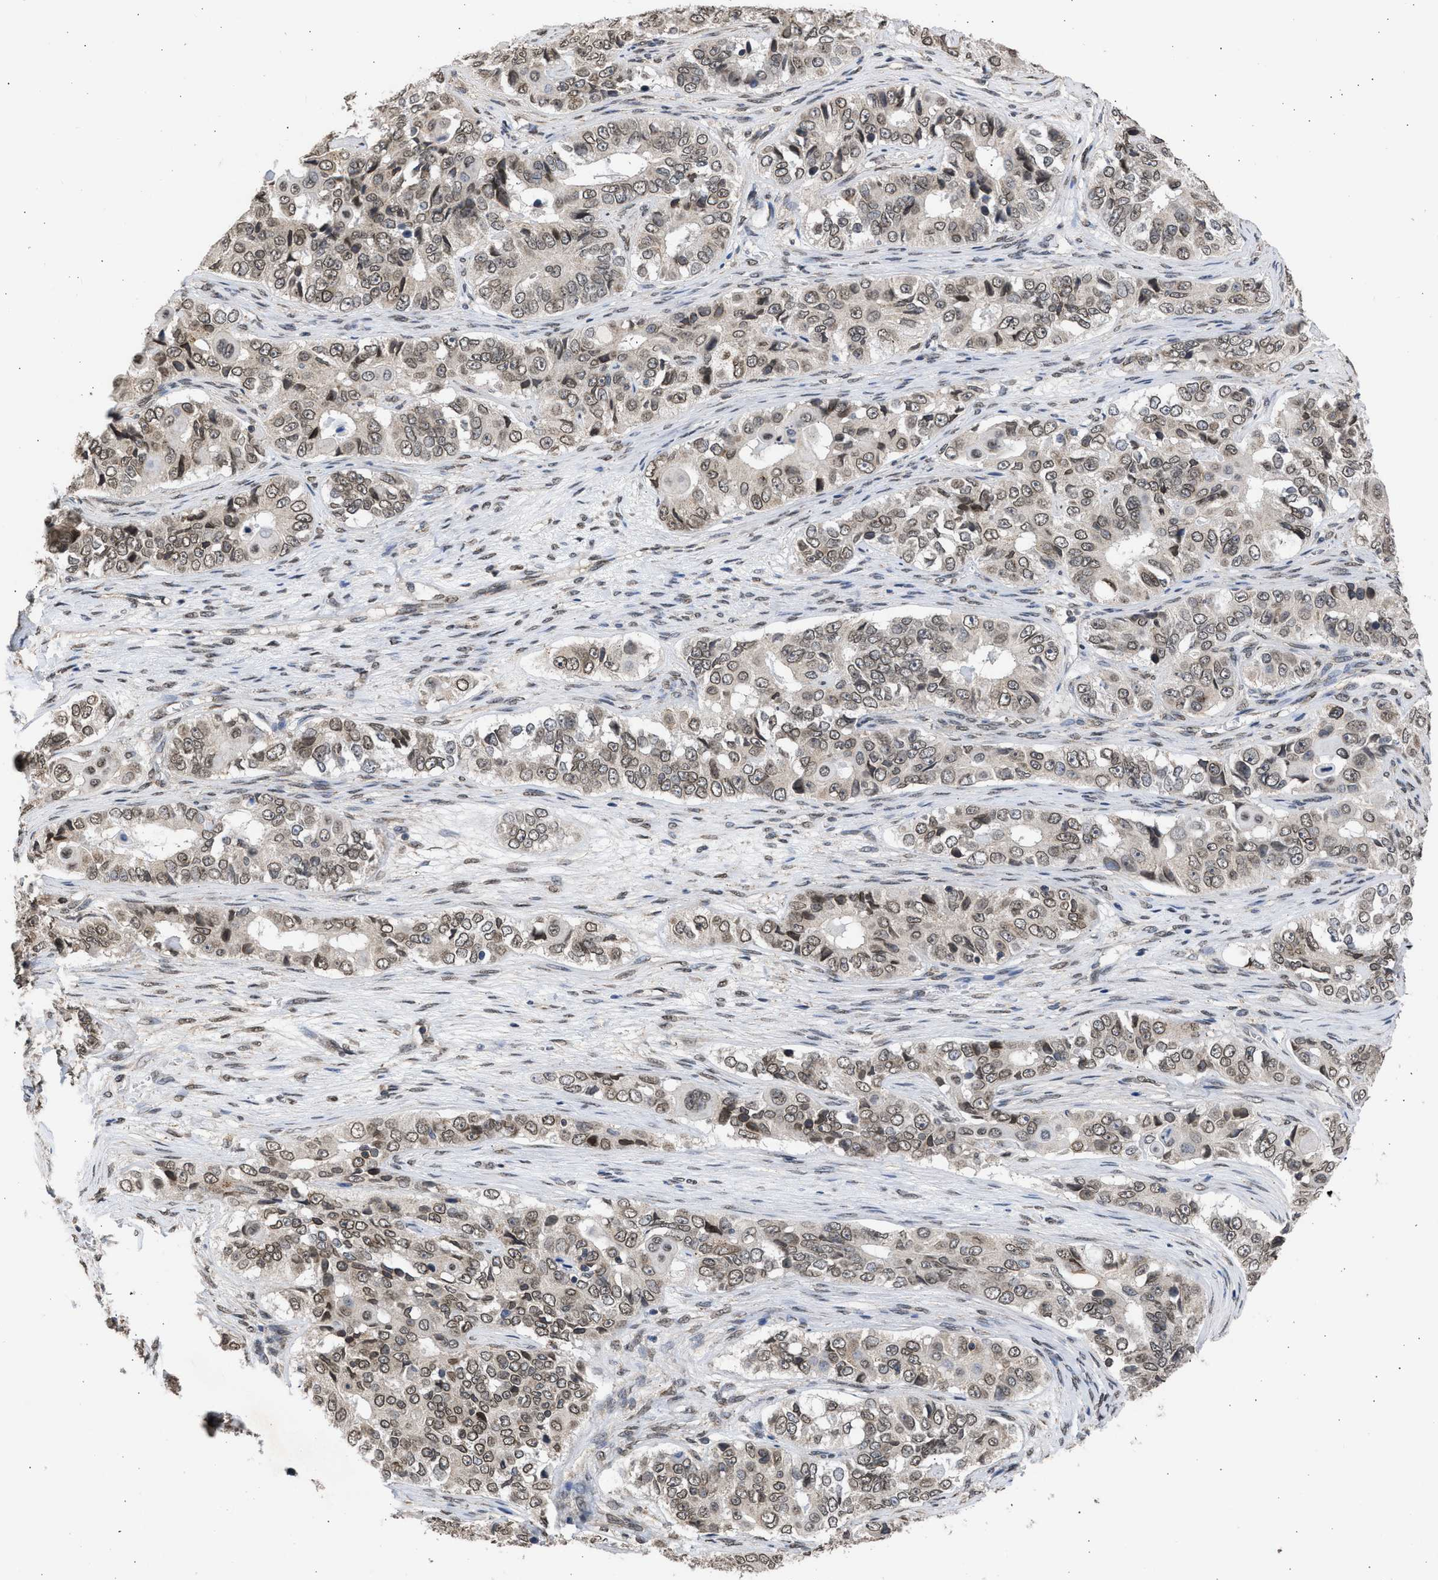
{"staining": {"intensity": "weak", "quantity": ">75%", "location": "cytoplasmic/membranous,nuclear"}, "tissue": "ovarian cancer", "cell_type": "Tumor cells", "image_type": "cancer", "snomed": [{"axis": "morphology", "description": "Carcinoma, endometroid"}, {"axis": "topography", "description": "Ovary"}], "caption": "An image of human endometroid carcinoma (ovarian) stained for a protein shows weak cytoplasmic/membranous and nuclear brown staining in tumor cells.", "gene": "NUP35", "patient": {"sex": "female", "age": 51}}